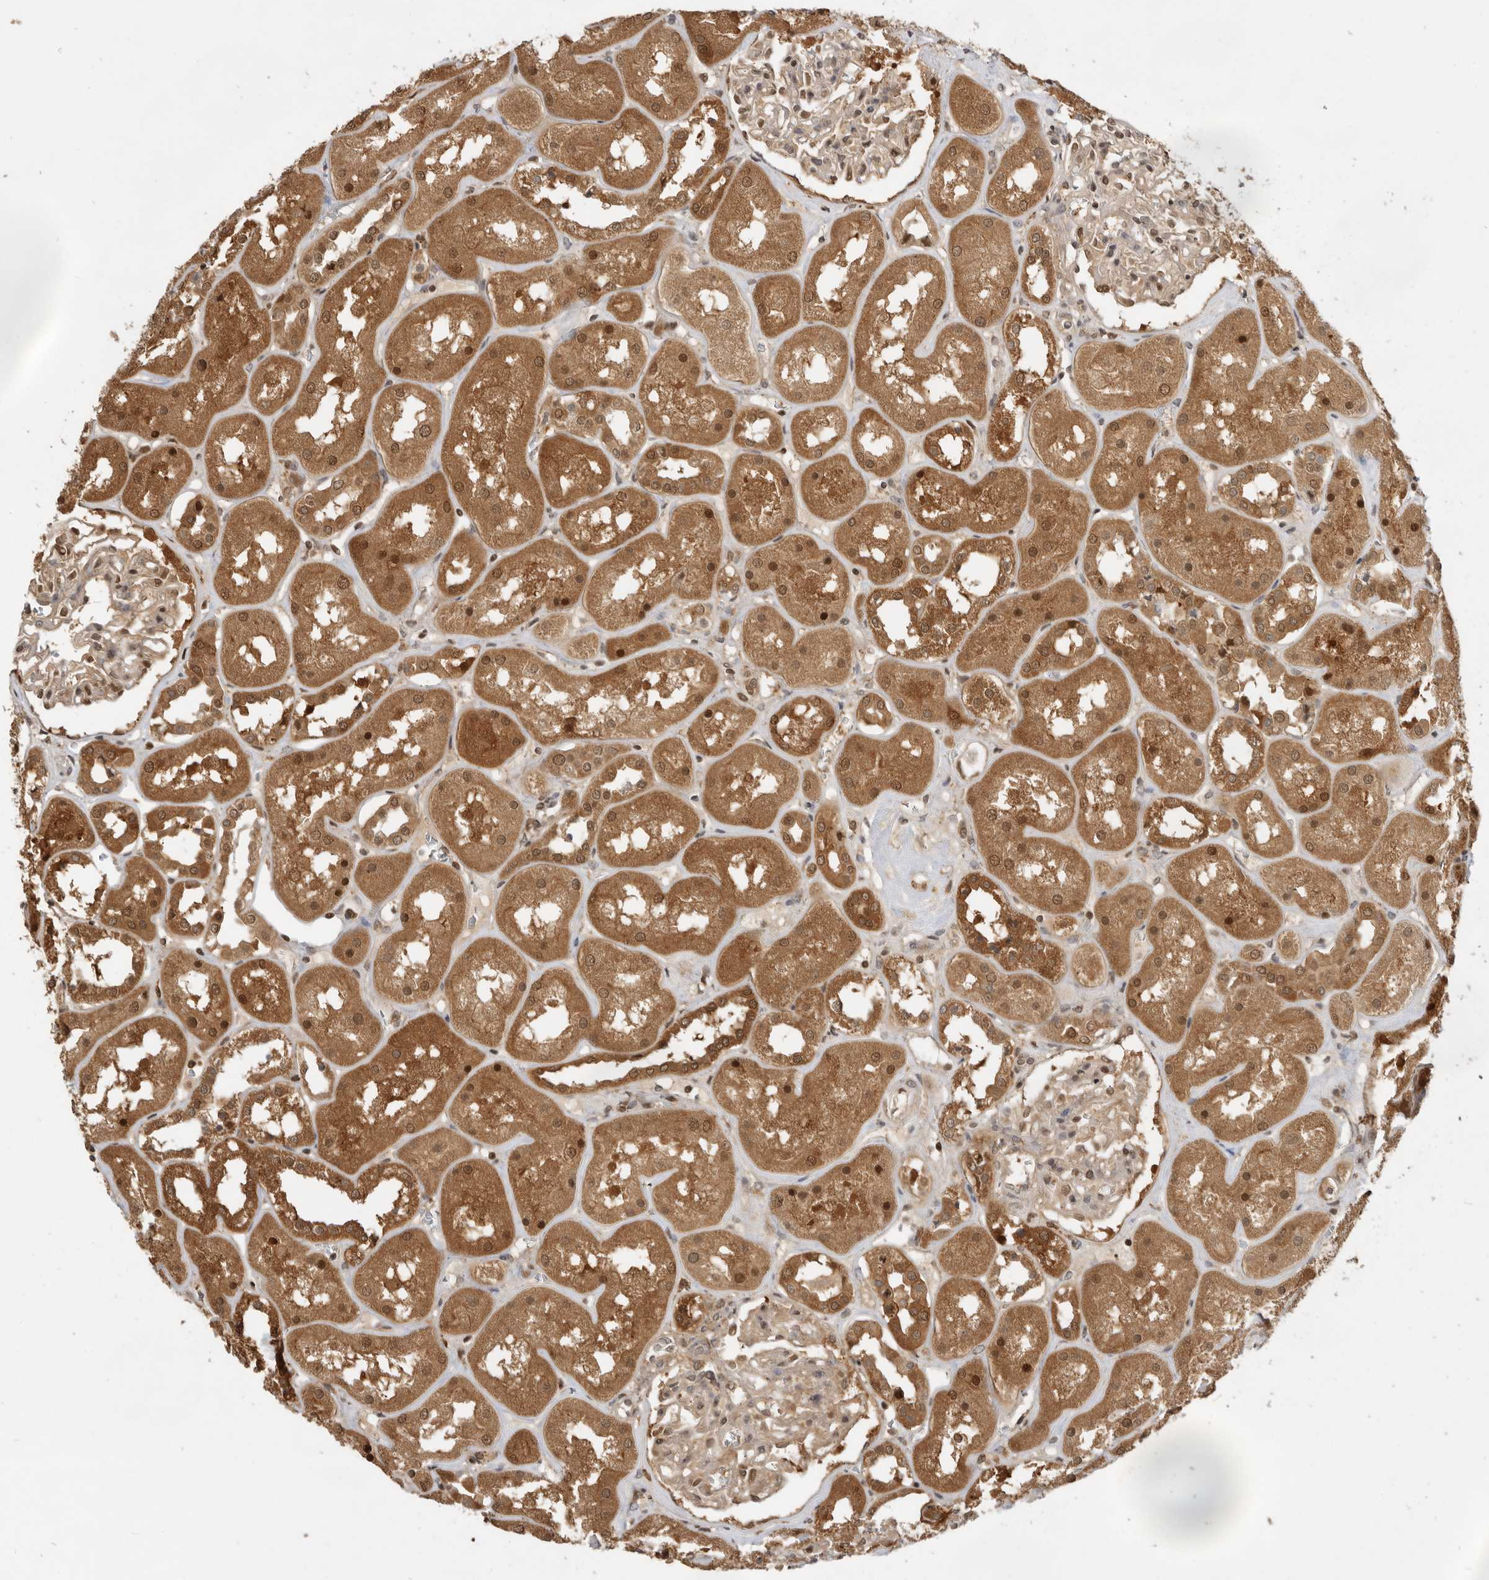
{"staining": {"intensity": "strong", "quantity": "25%-75%", "location": "cytoplasmic/membranous,nuclear"}, "tissue": "kidney", "cell_type": "Cells in glomeruli", "image_type": "normal", "snomed": [{"axis": "morphology", "description": "Normal tissue, NOS"}, {"axis": "topography", "description": "Kidney"}], "caption": "The image shows immunohistochemical staining of benign kidney. There is strong cytoplasmic/membranous,nuclear positivity is seen in approximately 25%-75% of cells in glomeruli.", "gene": "ADPRS", "patient": {"sex": "male", "age": 70}}